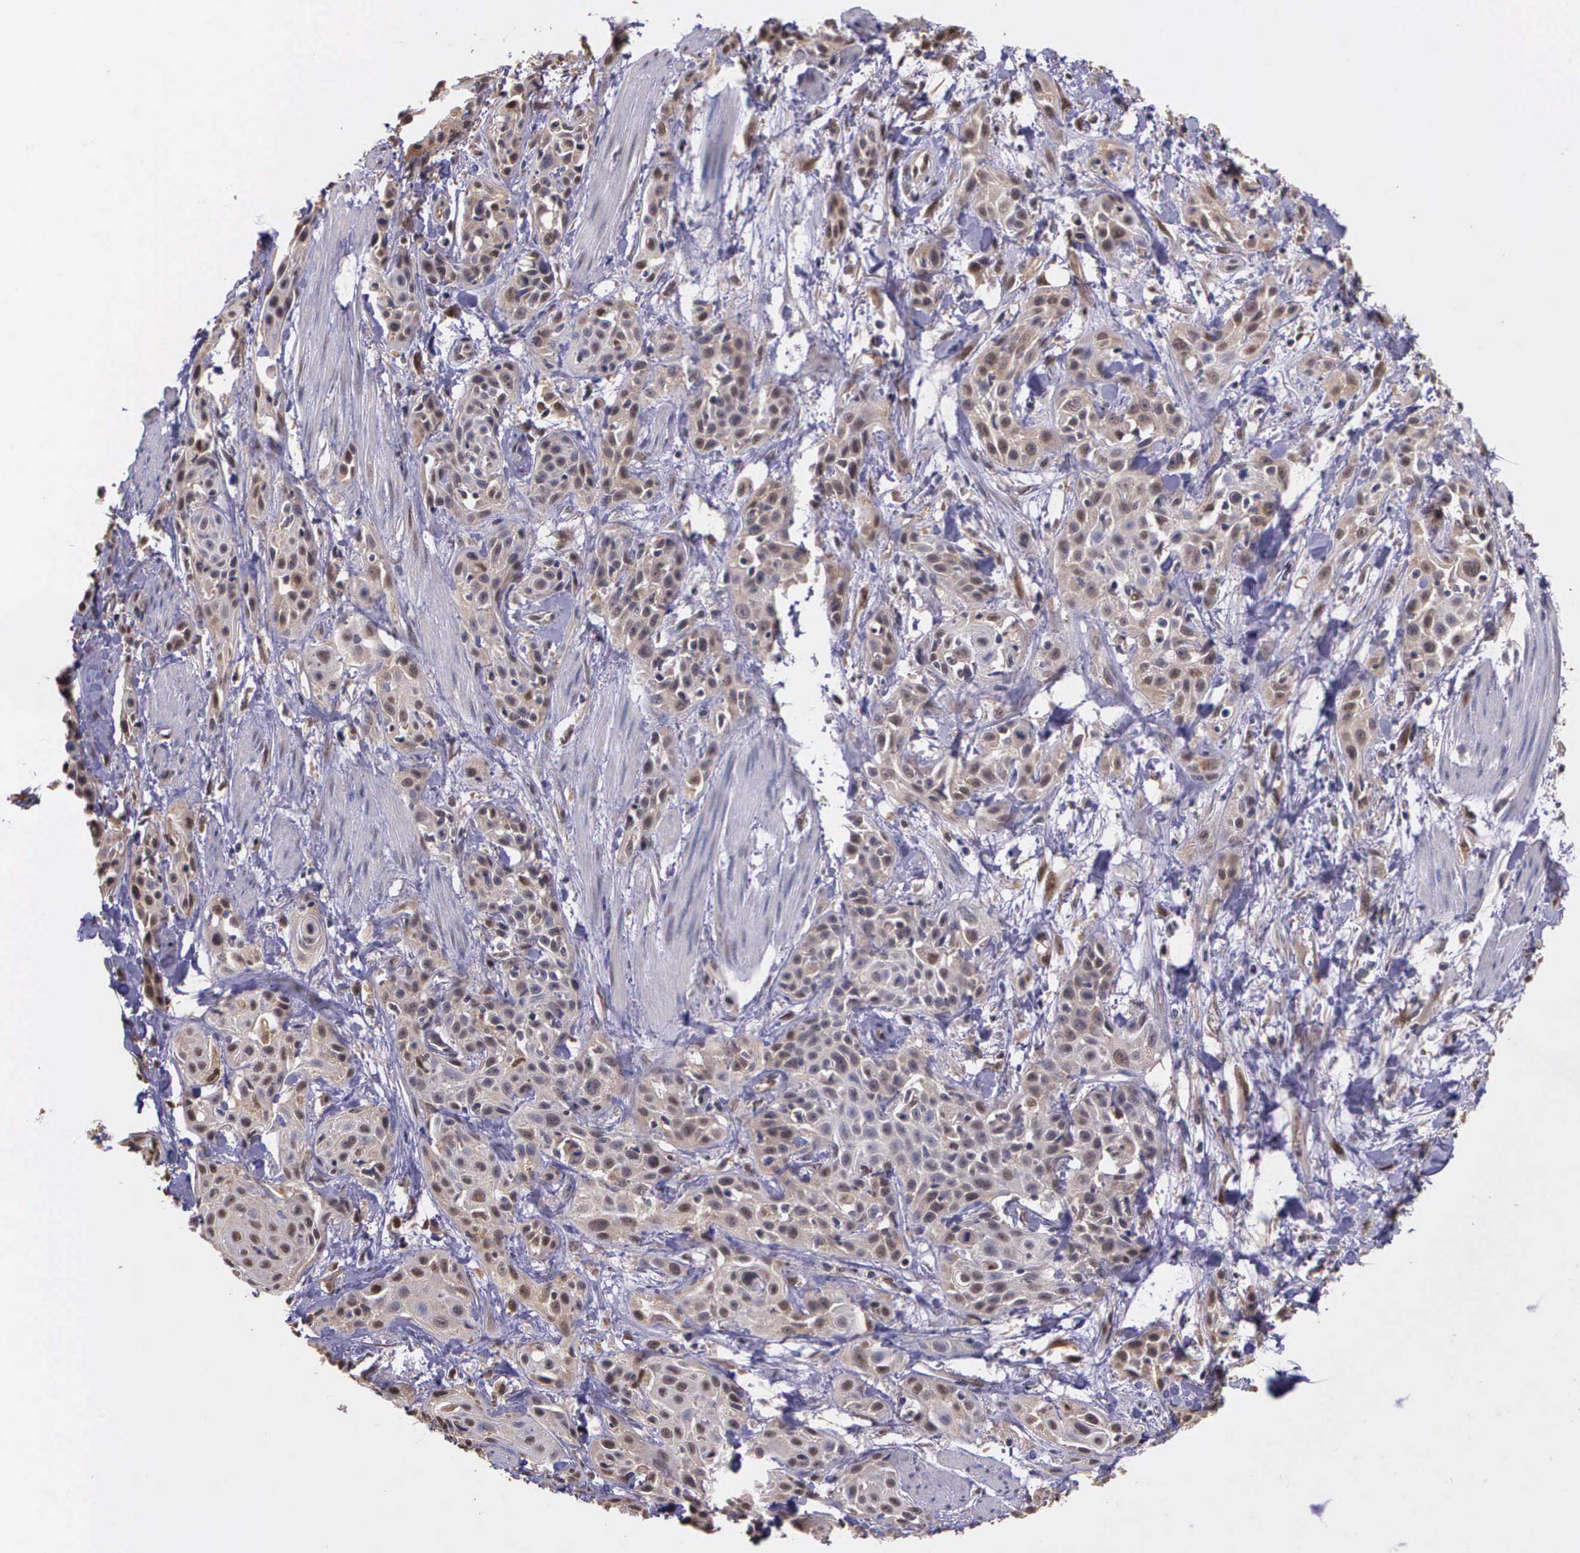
{"staining": {"intensity": "weak", "quantity": ">75%", "location": "cytoplasmic/membranous,nuclear"}, "tissue": "skin cancer", "cell_type": "Tumor cells", "image_type": "cancer", "snomed": [{"axis": "morphology", "description": "Squamous cell carcinoma, NOS"}, {"axis": "topography", "description": "Skin"}, {"axis": "topography", "description": "Anal"}], "caption": "The photomicrograph shows a brown stain indicating the presence of a protein in the cytoplasmic/membranous and nuclear of tumor cells in squamous cell carcinoma (skin).", "gene": "PSMC1", "patient": {"sex": "male", "age": 64}}